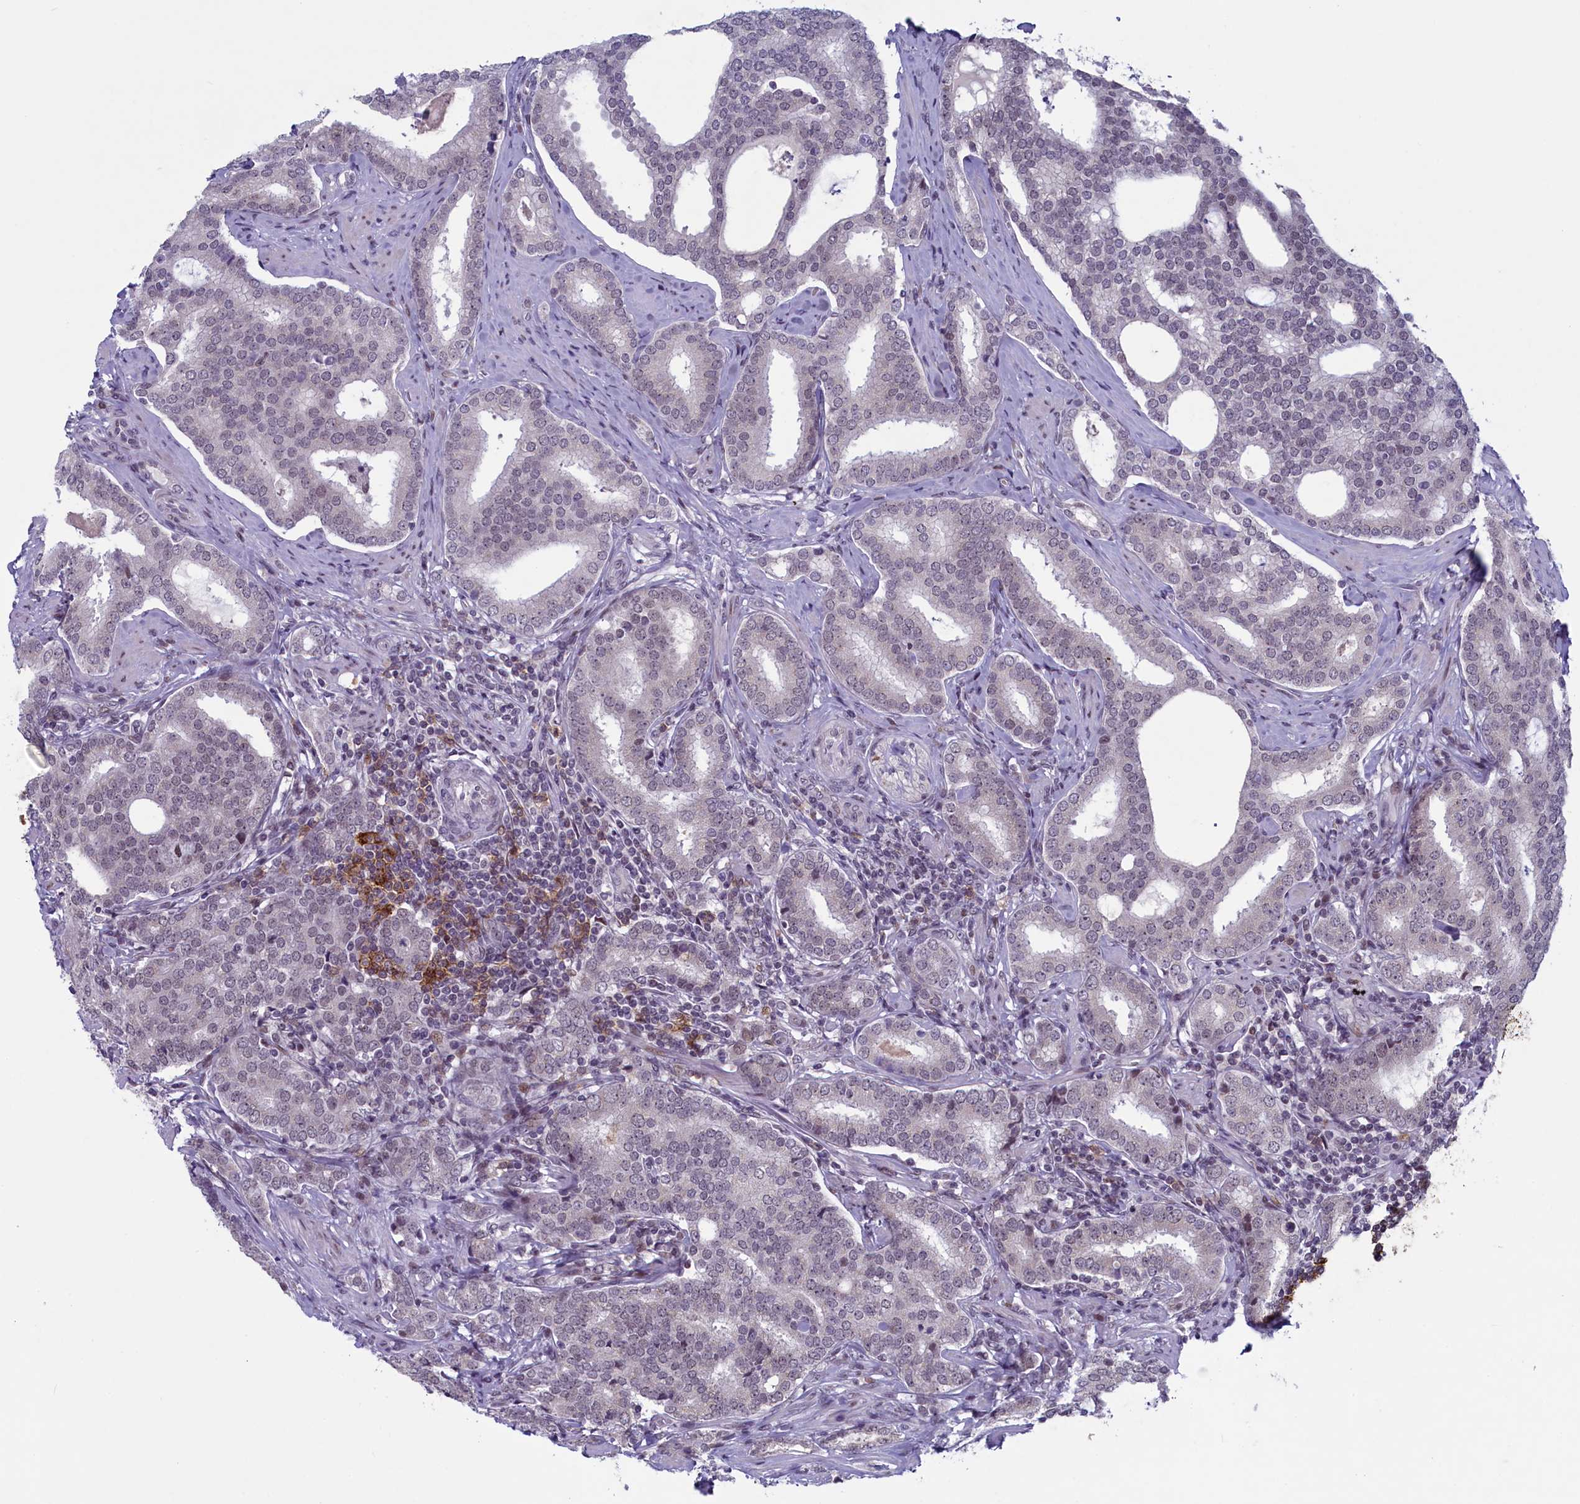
{"staining": {"intensity": "negative", "quantity": "none", "location": "none"}, "tissue": "prostate cancer", "cell_type": "Tumor cells", "image_type": "cancer", "snomed": [{"axis": "morphology", "description": "Adenocarcinoma, High grade"}, {"axis": "topography", "description": "Prostate"}], "caption": "A high-resolution histopathology image shows immunohistochemistry (IHC) staining of adenocarcinoma (high-grade) (prostate), which exhibits no significant positivity in tumor cells. The staining was performed using DAB to visualize the protein expression in brown, while the nuclei were stained in blue with hematoxylin (Magnification: 20x).", "gene": "ATF7IP2", "patient": {"sex": "male", "age": 63}}